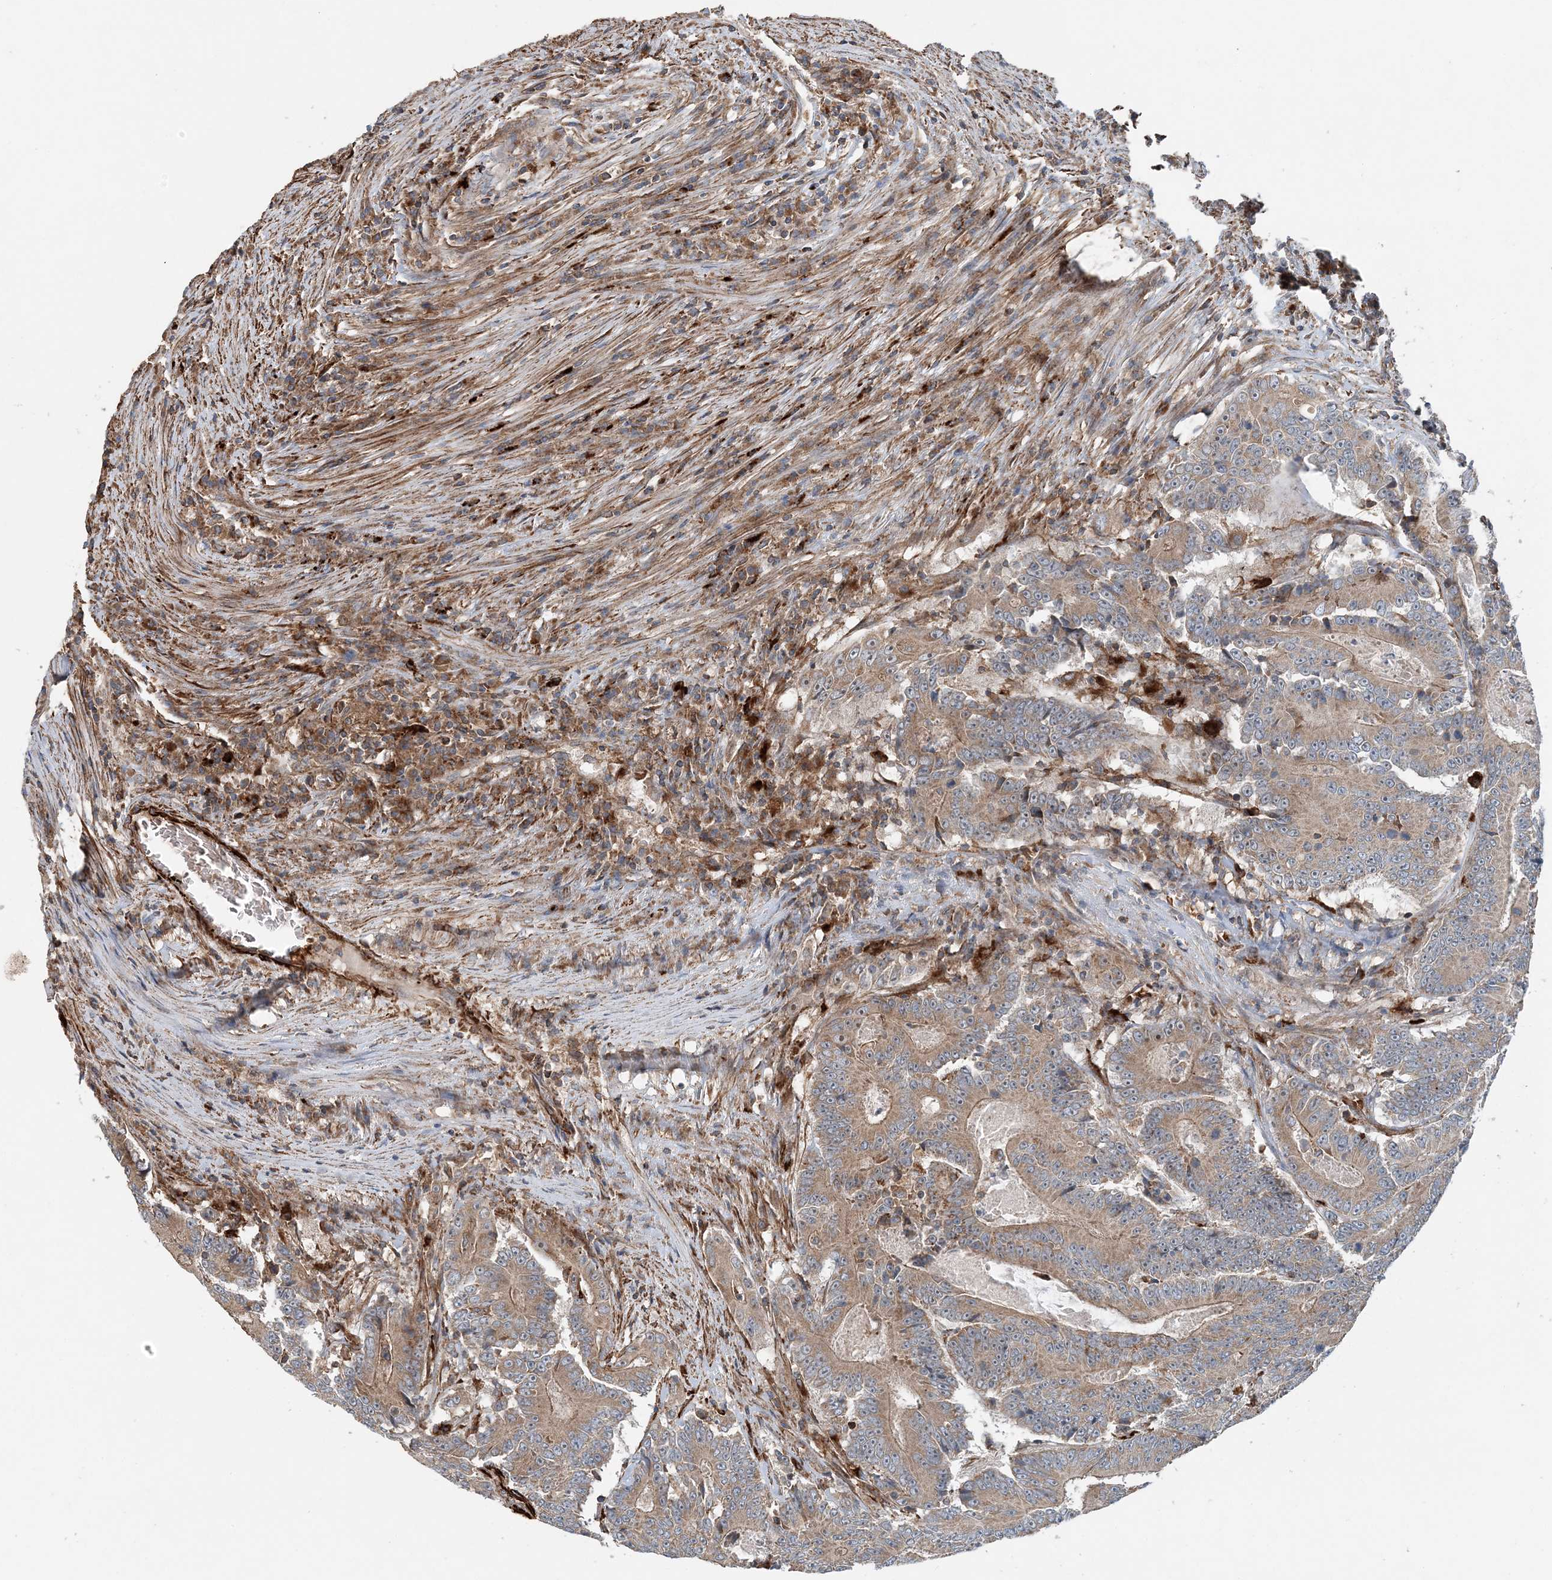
{"staining": {"intensity": "weak", "quantity": ">75%", "location": "cytoplasmic/membranous"}, "tissue": "colorectal cancer", "cell_type": "Tumor cells", "image_type": "cancer", "snomed": [{"axis": "morphology", "description": "Adenocarcinoma, NOS"}, {"axis": "topography", "description": "Colon"}], "caption": "A micrograph showing weak cytoplasmic/membranous staining in approximately >75% of tumor cells in adenocarcinoma (colorectal), as visualized by brown immunohistochemical staining.", "gene": "TTI1", "patient": {"sex": "male", "age": 83}}